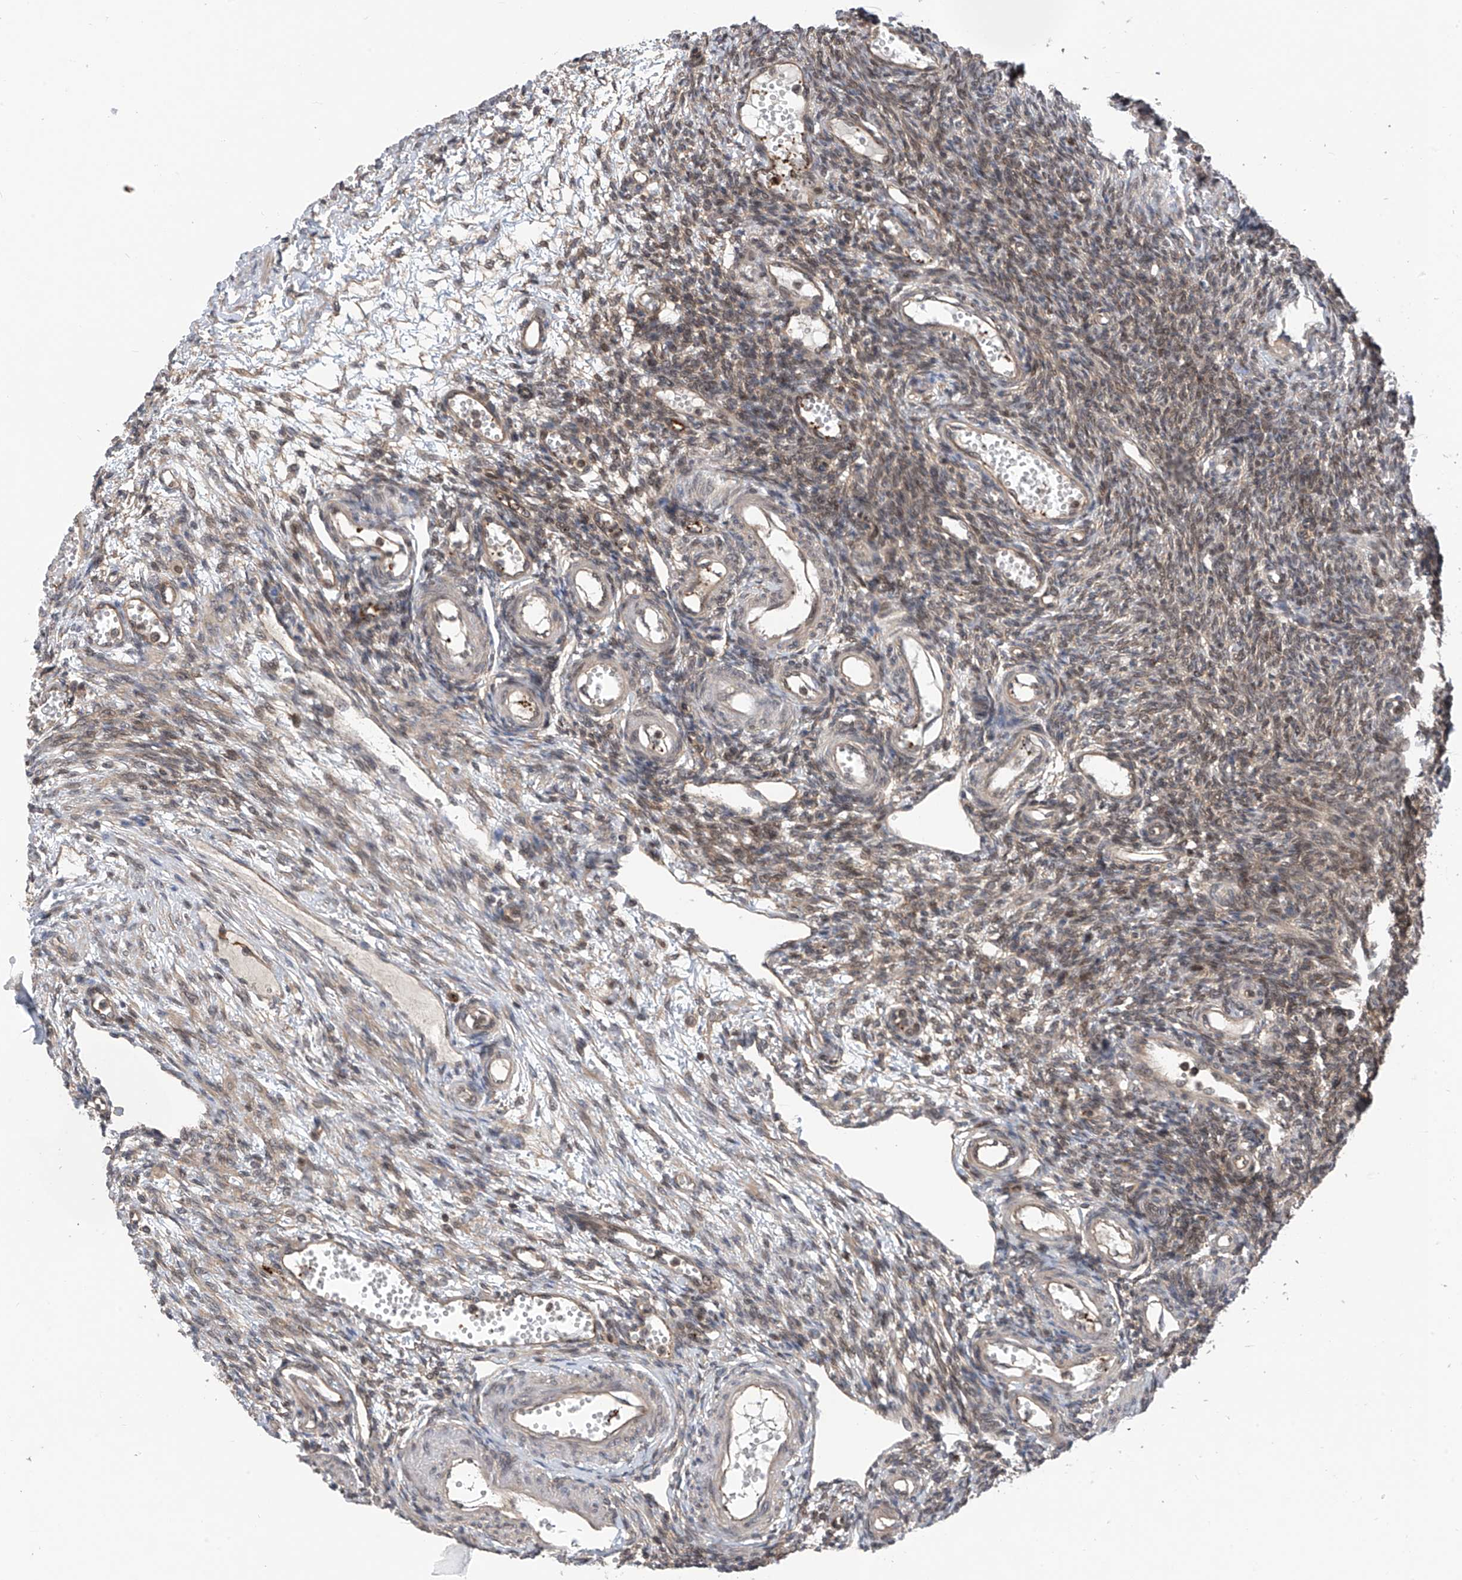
{"staining": {"intensity": "weak", "quantity": "25%-75%", "location": "nuclear"}, "tissue": "ovary", "cell_type": "Ovarian stroma cells", "image_type": "normal", "snomed": [{"axis": "morphology", "description": "Normal tissue, NOS"}, {"axis": "morphology", "description": "Cyst, NOS"}, {"axis": "topography", "description": "Ovary"}], "caption": "High-power microscopy captured an immunohistochemistry (IHC) histopathology image of unremarkable ovary, revealing weak nuclear positivity in about 25%-75% of ovarian stroma cells. The protein is stained brown, and the nuclei are stained in blue (DAB IHC with brightfield microscopy, high magnification).", "gene": "DNAJC9", "patient": {"sex": "female", "age": 33}}